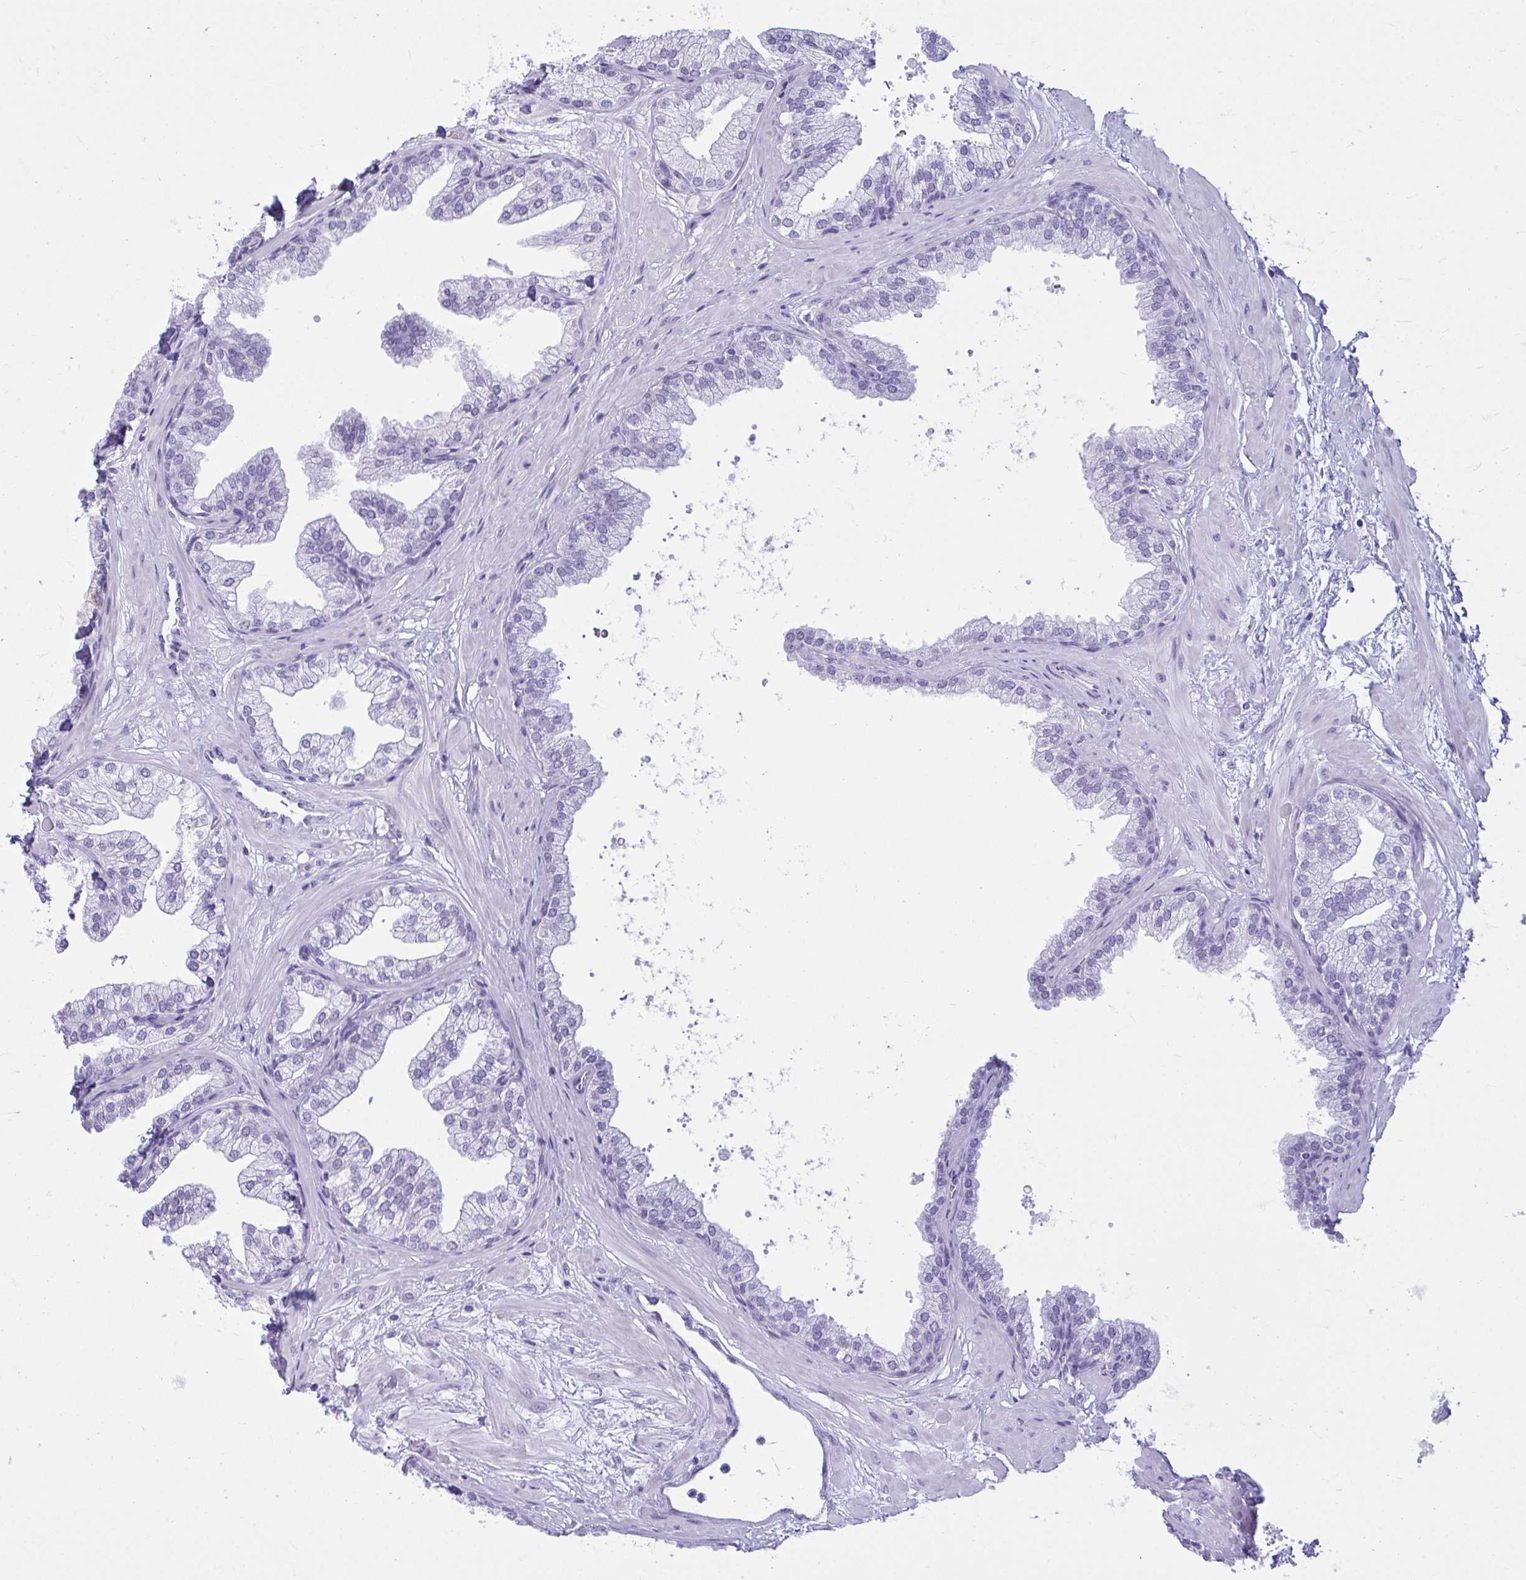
{"staining": {"intensity": "negative", "quantity": "none", "location": "none"}, "tissue": "prostate", "cell_type": "Glandular cells", "image_type": "normal", "snomed": [{"axis": "morphology", "description": "Normal tissue, NOS"}, {"axis": "topography", "description": "Prostate"}], "caption": "IHC photomicrograph of normal prostate: prostate stained with DAB demonstrates no significant protein staining in glandular cells.", "gene": "CLGN", "patient": {"sex": "male", "age": 37}}